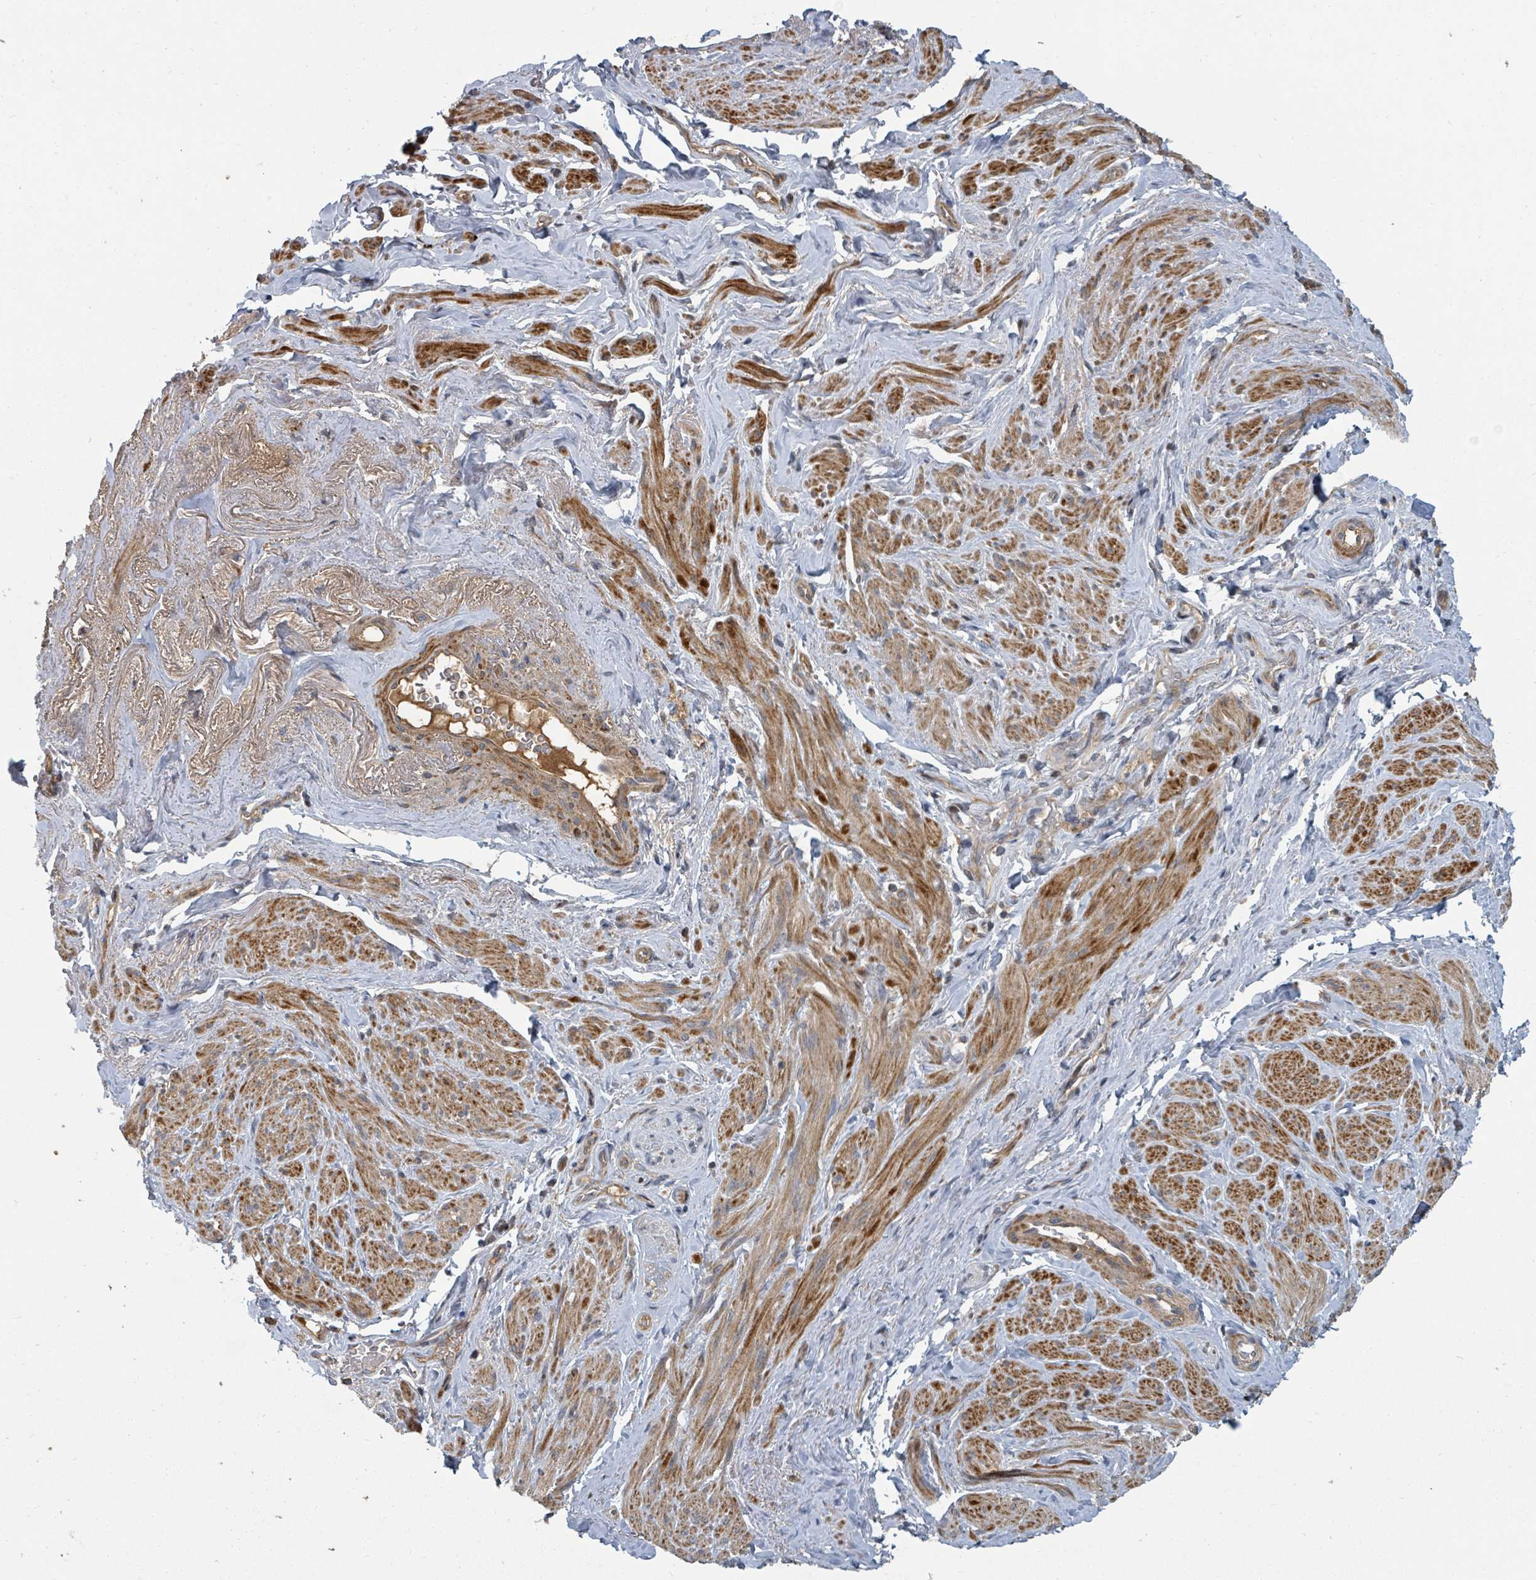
{"staining": {"intensity": "strong", "quantity": ">75%", "location": "cytoplasmic/membranous"}, "tissue": "smooth muscle", "cell_type": "Smooth muscle cells", "image_type": "normal", "snomed": [{"axis": "morphology", "description": "Normal tissue, NOS"}, {"axis": "topography", "description": "Smooth muscle"}, {"axis": "topography", "description": "Peripheral nerve tissue"}], "caption": "Smooth muscle stained for a protein displays strong cytoplasmic/membranous positivity in smooth muscle cells. (DAB = brown stain, brightfield microscopy at high magnification).", "gene": "DPM1", "patient": {"sex": "male", "age": 69}}